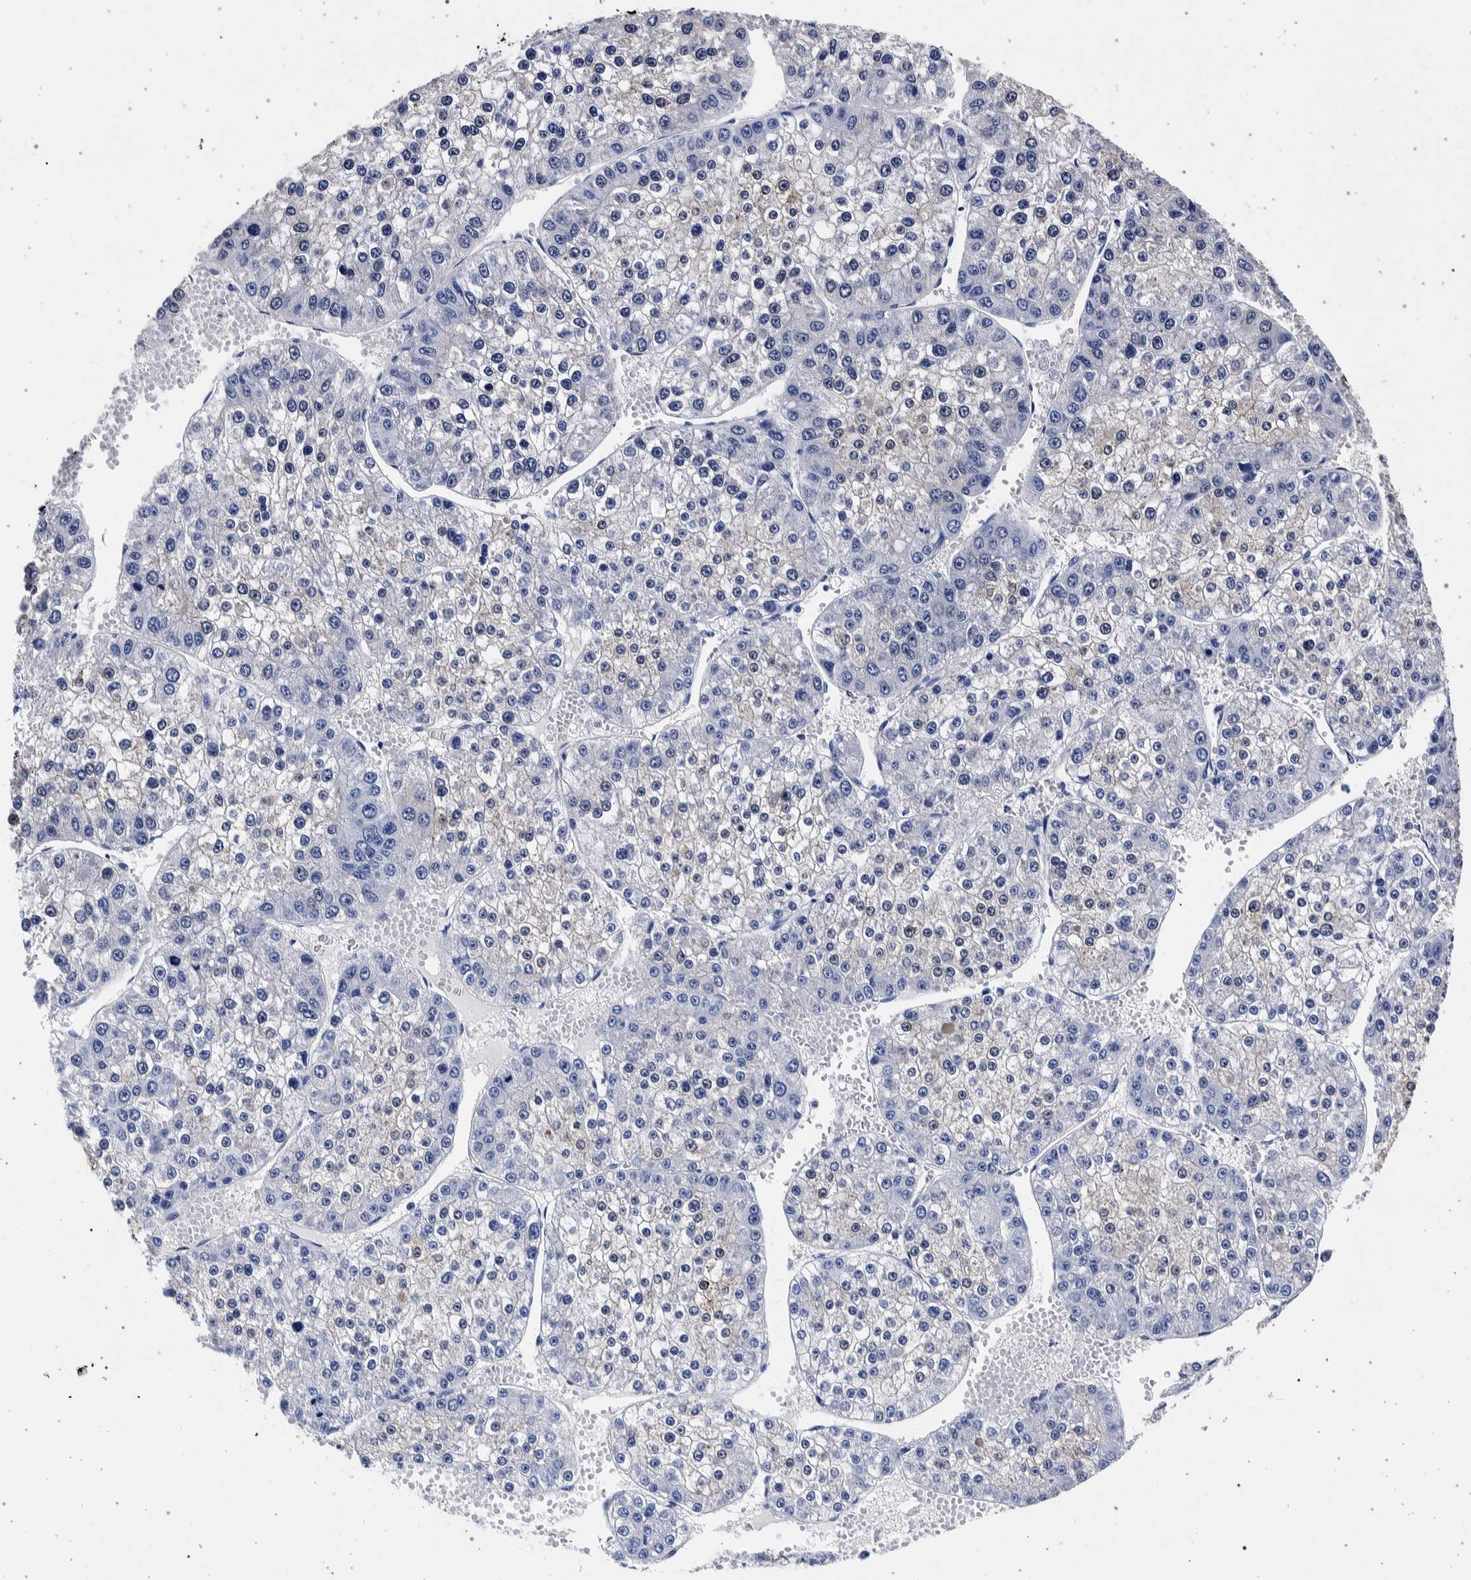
{"staining": {"intensity": "negative", "quantity": "none", "location": "none"}, "tissue": "liver cancer", "cell_type": "Tumor cells", "image_type": "cancer", "snomed": [{"axis": "morphology", "description": "Carcinoma, Hepatocellular, NOS"}, {"axis": "topography", "description": "Liver"}], "caption": "Tumor cells show no significant protein staining in liver hepatocellular carcinoma. (DAB IHC with hematoxylin counter stain).", "gene": "NIBAN2", "patient": {"sex": "female", "age": 73}}